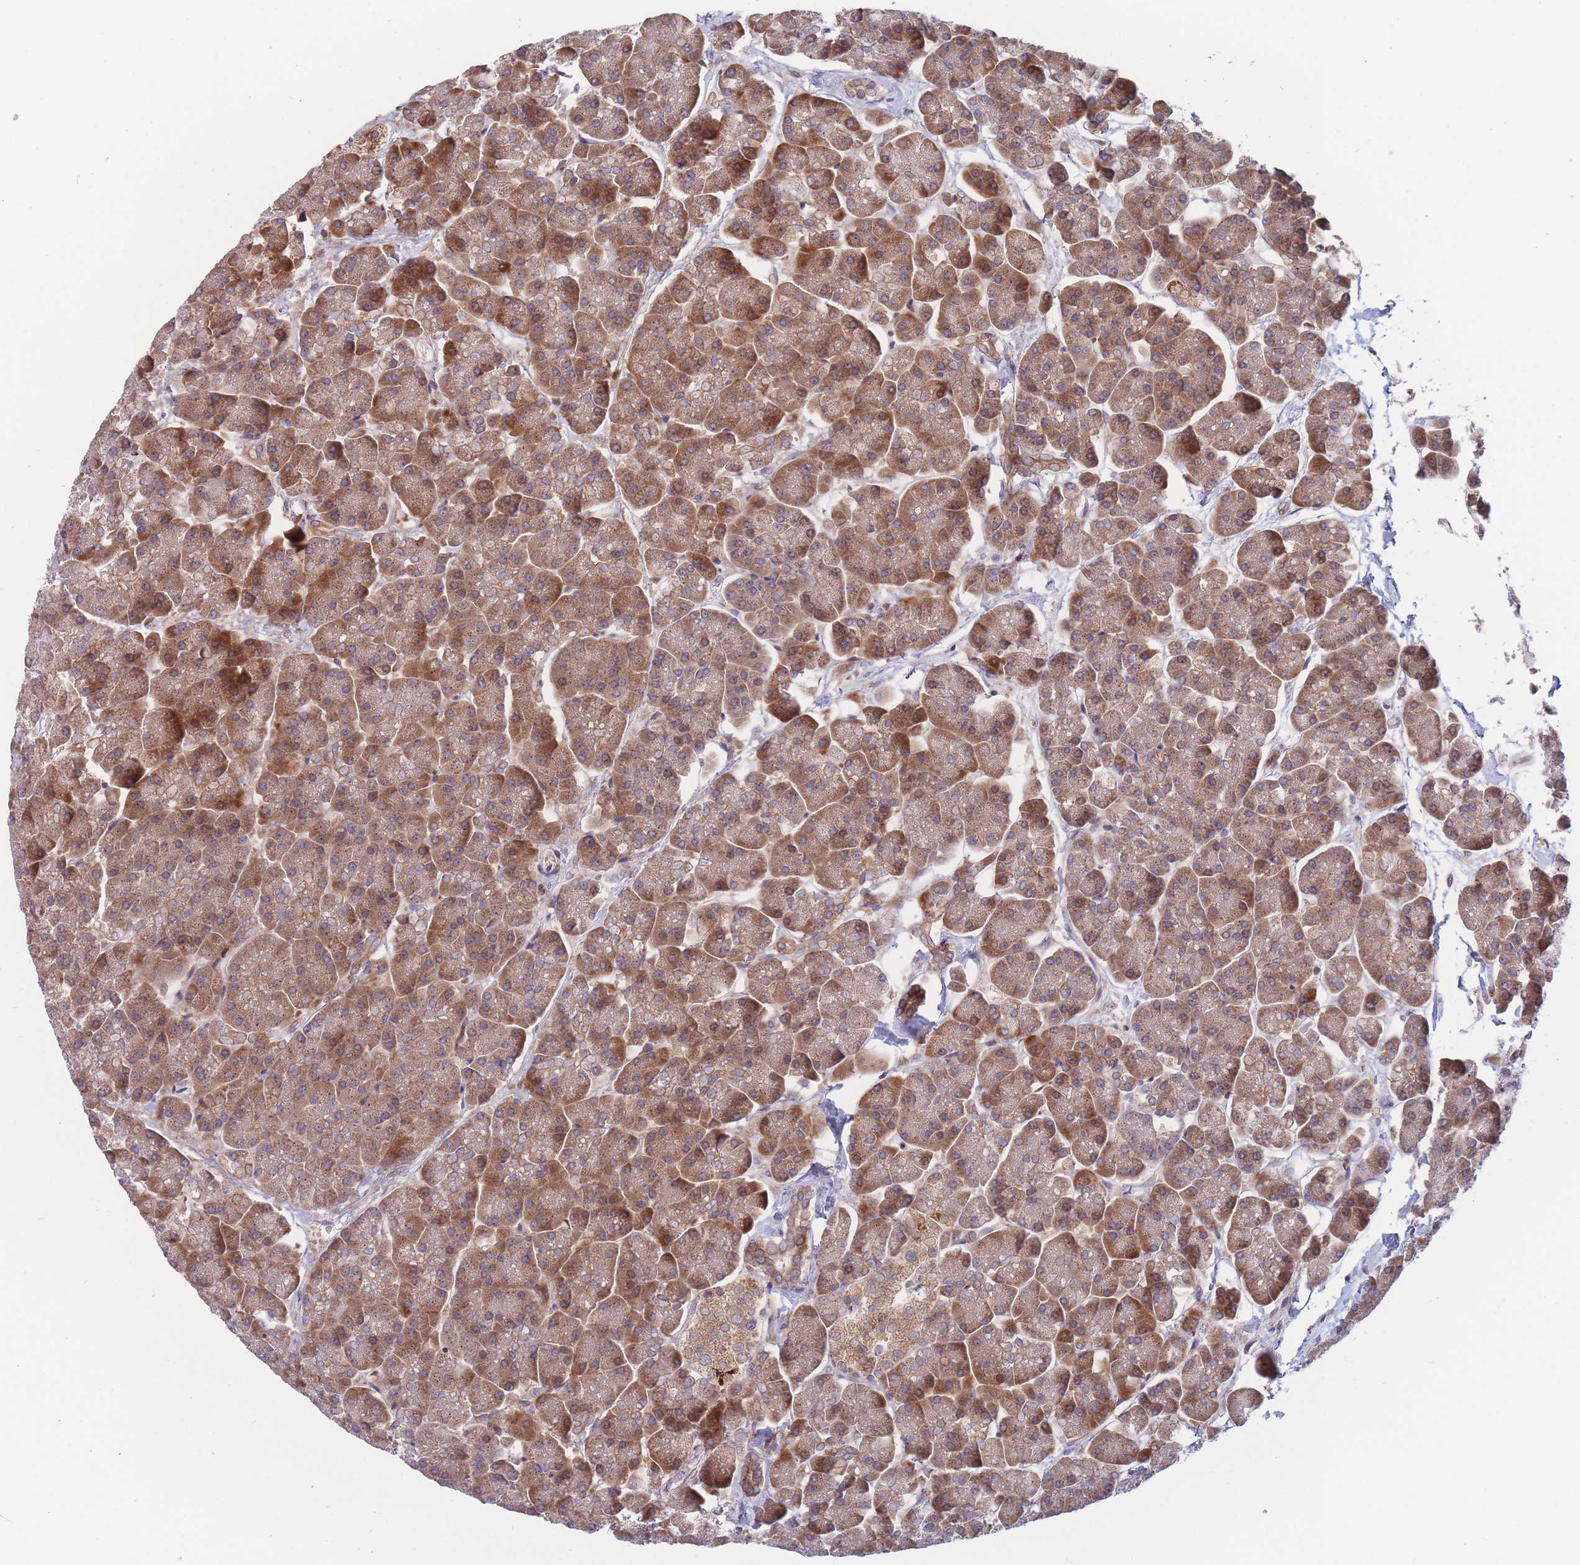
{"staining": {"intensity": "moderate", "quantity": ">75%", "location": "cytoplasmic/membranous"}, "tissue": "pancreas", "cell_type": "Exocrine glandular cells", "image_type": "normal", "snomed": [{"axis": "morphology", "description": "Normal tissue, NOS"}, {"axis": "topography", "description": "Pancreas"}, {"axis": "topography", "description": "Peripheral nerve tissue"}], "caption": "Moderate cytoplasmic/membranous positivity for a protein is appreciated in about >75% of exocrine glandular cells of benign pancreas using immunohistochemistry (IHC).", "gene": "TMEM131L", "patient": {"sex": "male", "age": 54}}